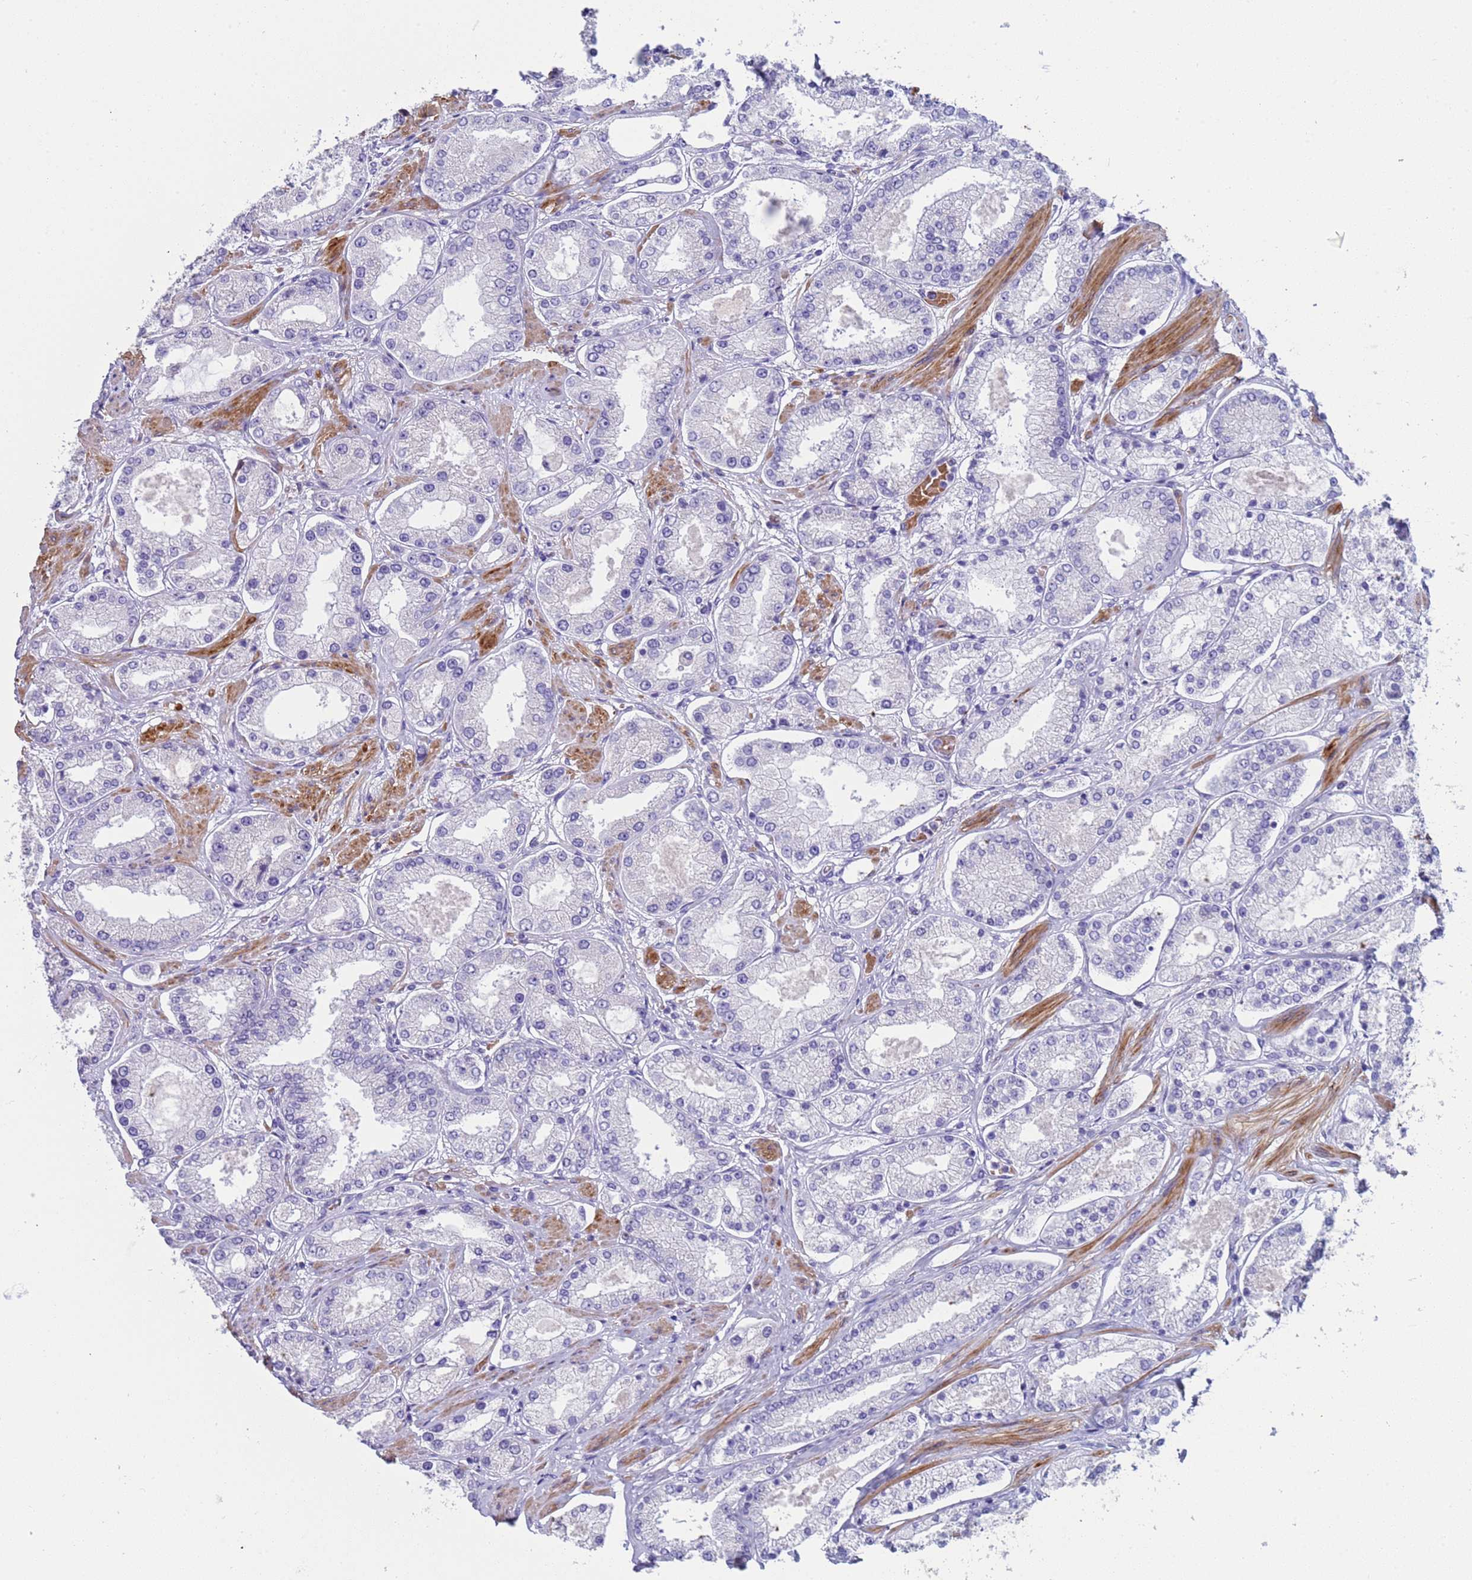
{"staining": {"intensity": "negative", "quantity": "none", "location": "none"}, "tissue": "prostate cancer", "cell_type": "Tumor cells", "image_type": "cancer", "snomed": [{"axis": "morphology", "description": "Adenocarcinoma, High grade"}, {"axis": "topography", "description": "Prostate"}], "caption": "Immunohistochemistry (IHC) photomicrograph of prostate cancer (high-grade adenocarcinoma) stained for a protein (brown), which reveals no positivity in tumor cells.", "gene": "KBTBD3", "patient": {"sex": "male", "age": 69}}